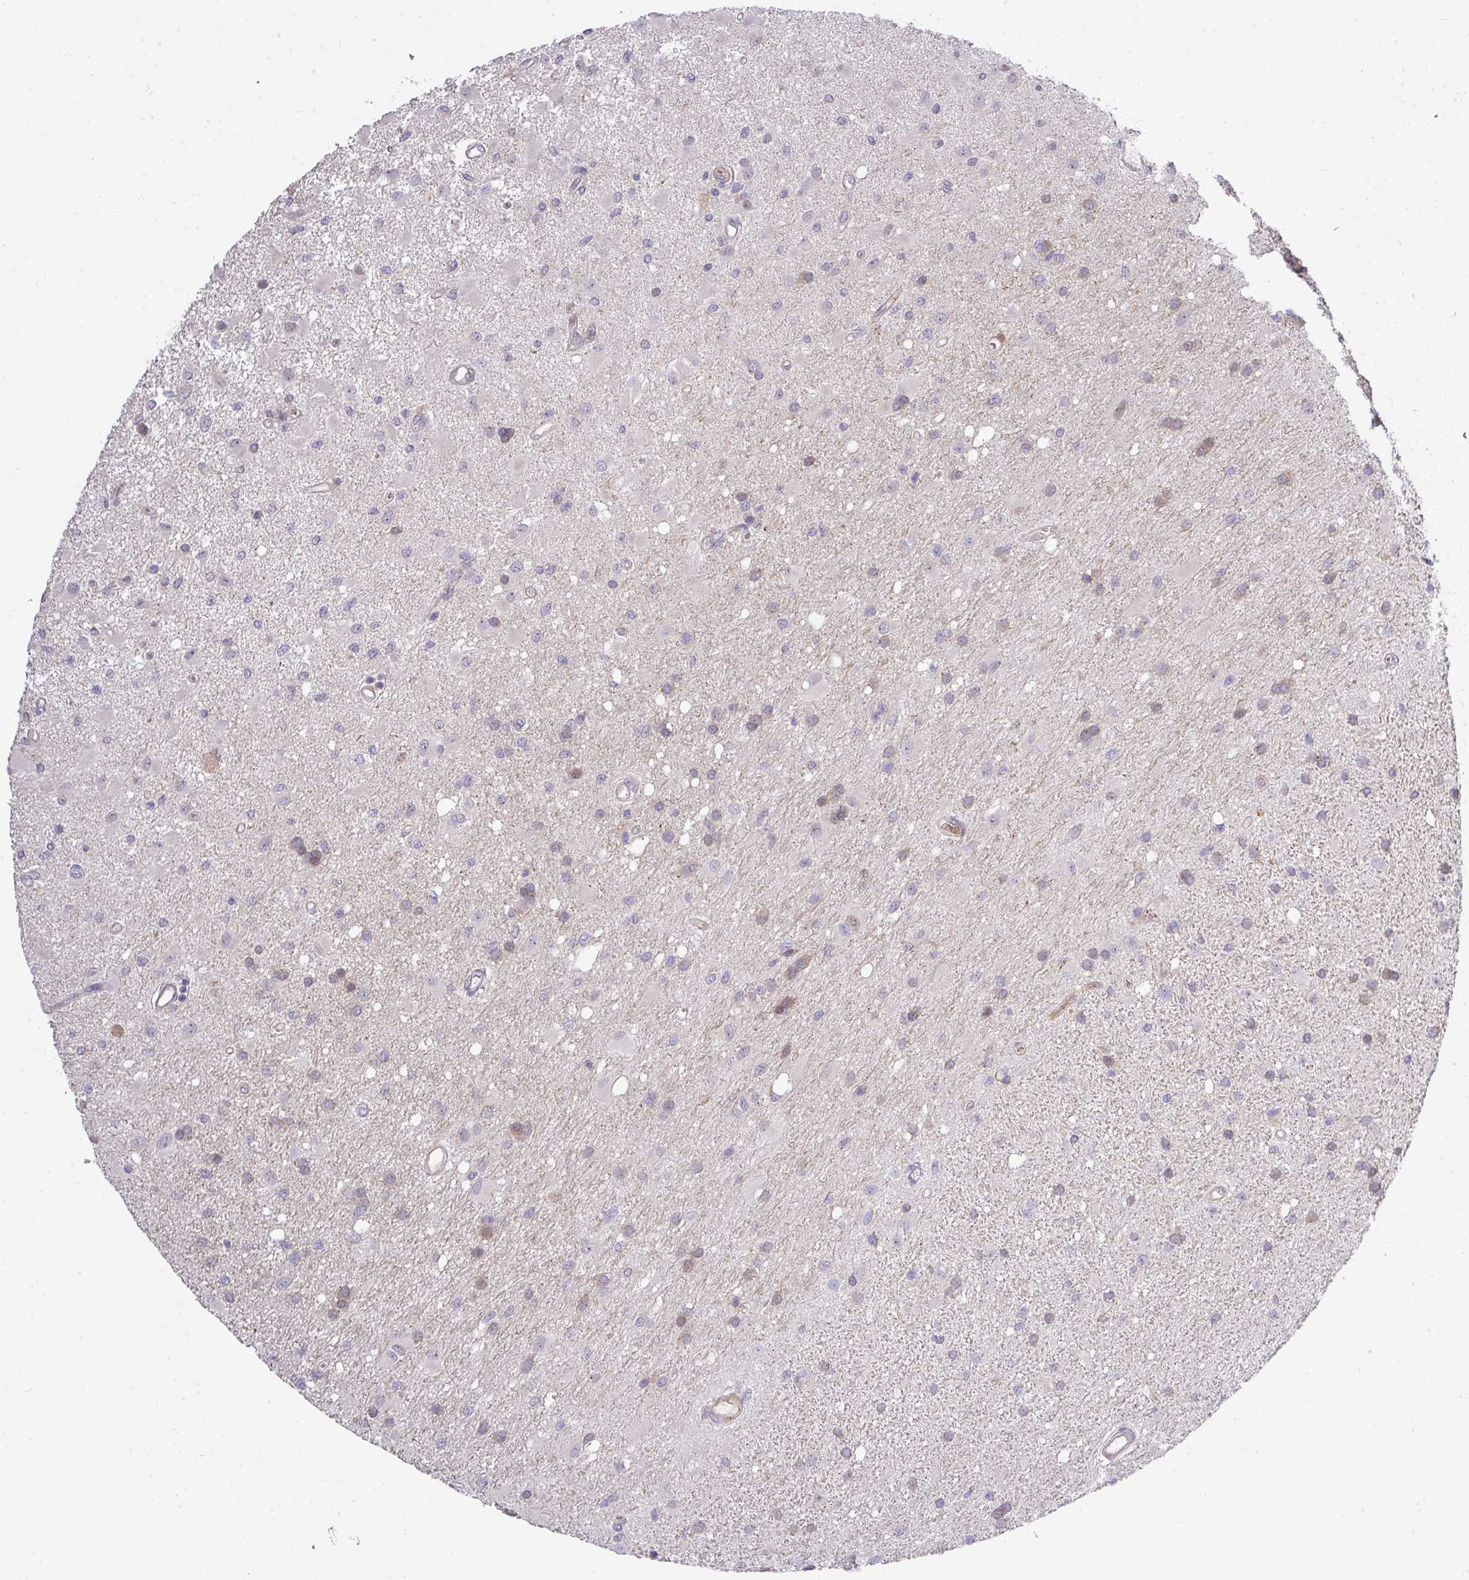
{"staining": {"intensity": "negative", "quantity": "none", "location": "none"}, "tissue": "glioma", "cell_type": "Tumor cells", "image_type": "cancer", "snomed": [{"axis": "morphology", "description": "Glioma, malignant, High grade"}, {"axis": "topography", "description": "Brain"}], "caption": "Tumor cells are negative for protein expression in human glioma.", "gene": "ATP6V1F", "patient": {"sex": "male", "age": 67}}